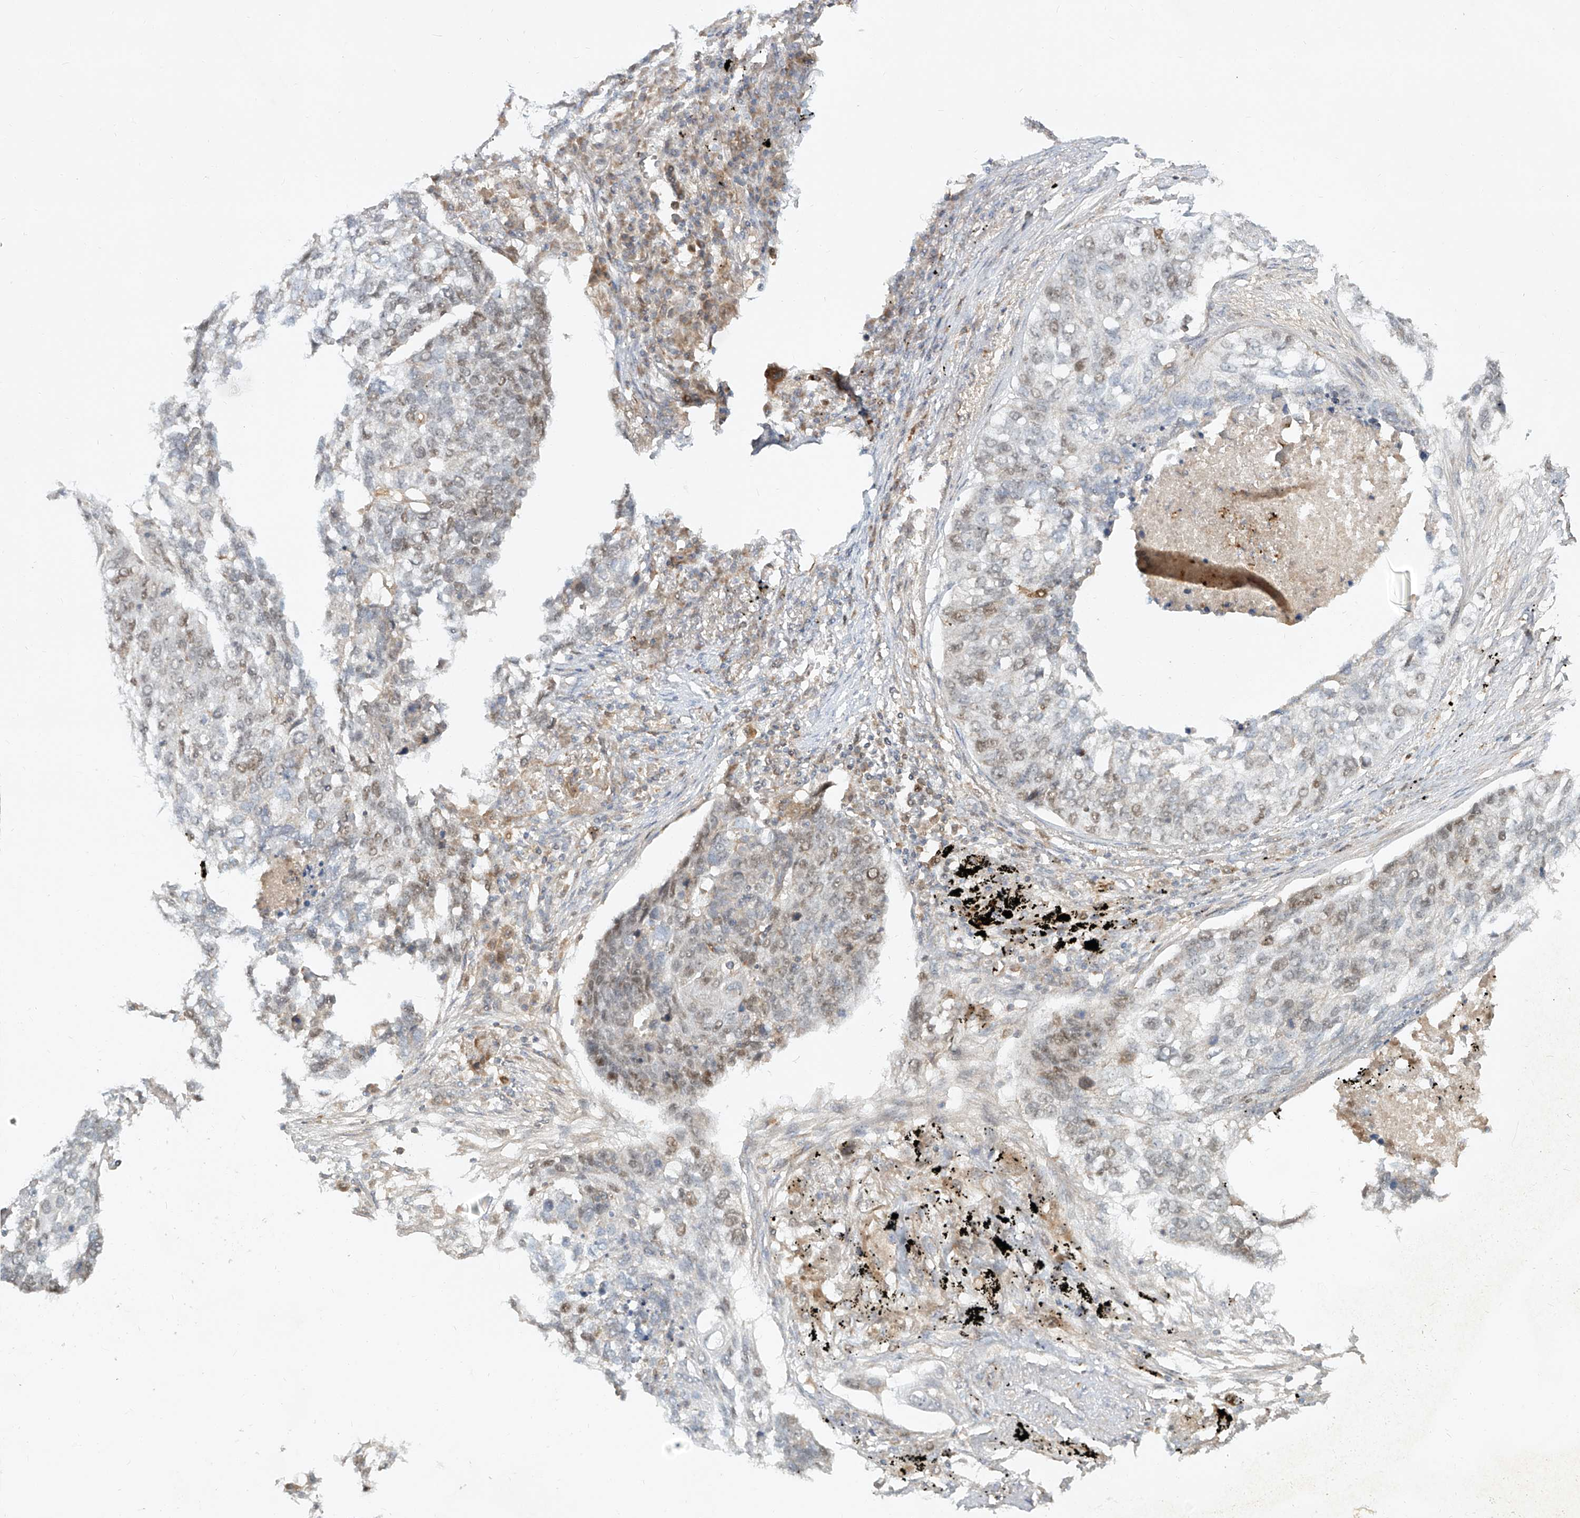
{"staining": {"intensity": "weak", "quantity": "<25%", "location": "nuclear"}, "tissue": "lung cancer", "cell_type": "Tumor cells", "image_type": "cancer", "snomed": [{"axis": "morphology", "description": "Squamous cell carcinoma, NOS"}, {"axis": "topography", "description": "Lung"}], "caption": "An image of squamous cell carcinoma (lung) stained for a protein exhibits no brown staining in tumor cells.", "gene": "FGD2", "patient": {"sex": "female", "age": 63}}